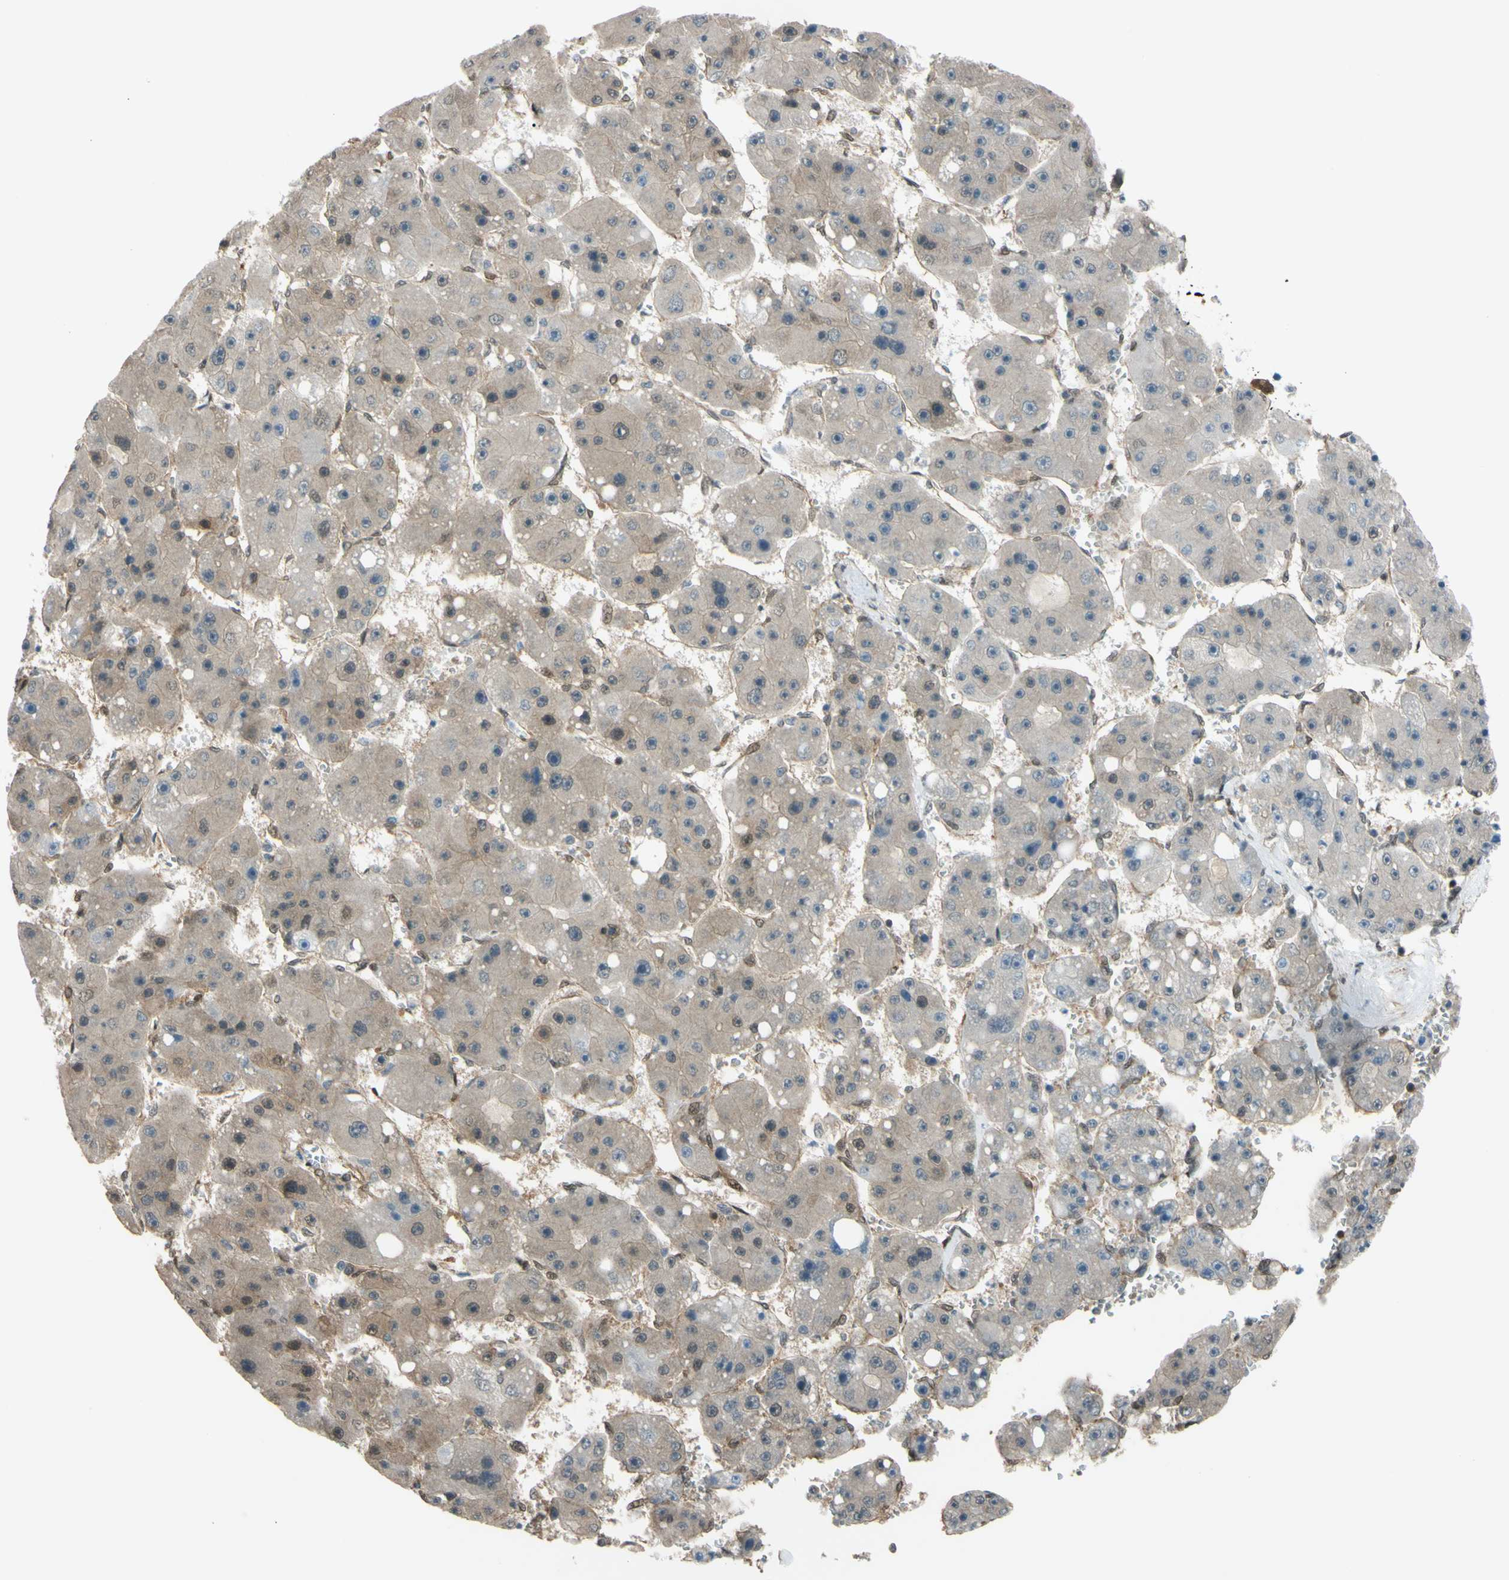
{"staining": {"intensity": "weak", "quantity": "25%-75%", "location": "cytoplasmic/membranous"}, "tissue": "liver cancer", "cell_type": "Tumor cells", "image_type": "cancer", "snomed": [{"axis": "morphology", "description": "Carcinoma, Hepatocellular, NOS"}, {"axis": "topography", "description": "Liver"}], "caption": "Immunohistochemistry (IHC) histopathology image of hepatocellular carcinoma (liver) stained for a protein (brown), which displays low levels of weak cytoplasmic/membranous positivity in about 25%-75% of tumor cells.", "gene": "YWHAQ", "patient": {"sex": "female", "age": 61}}